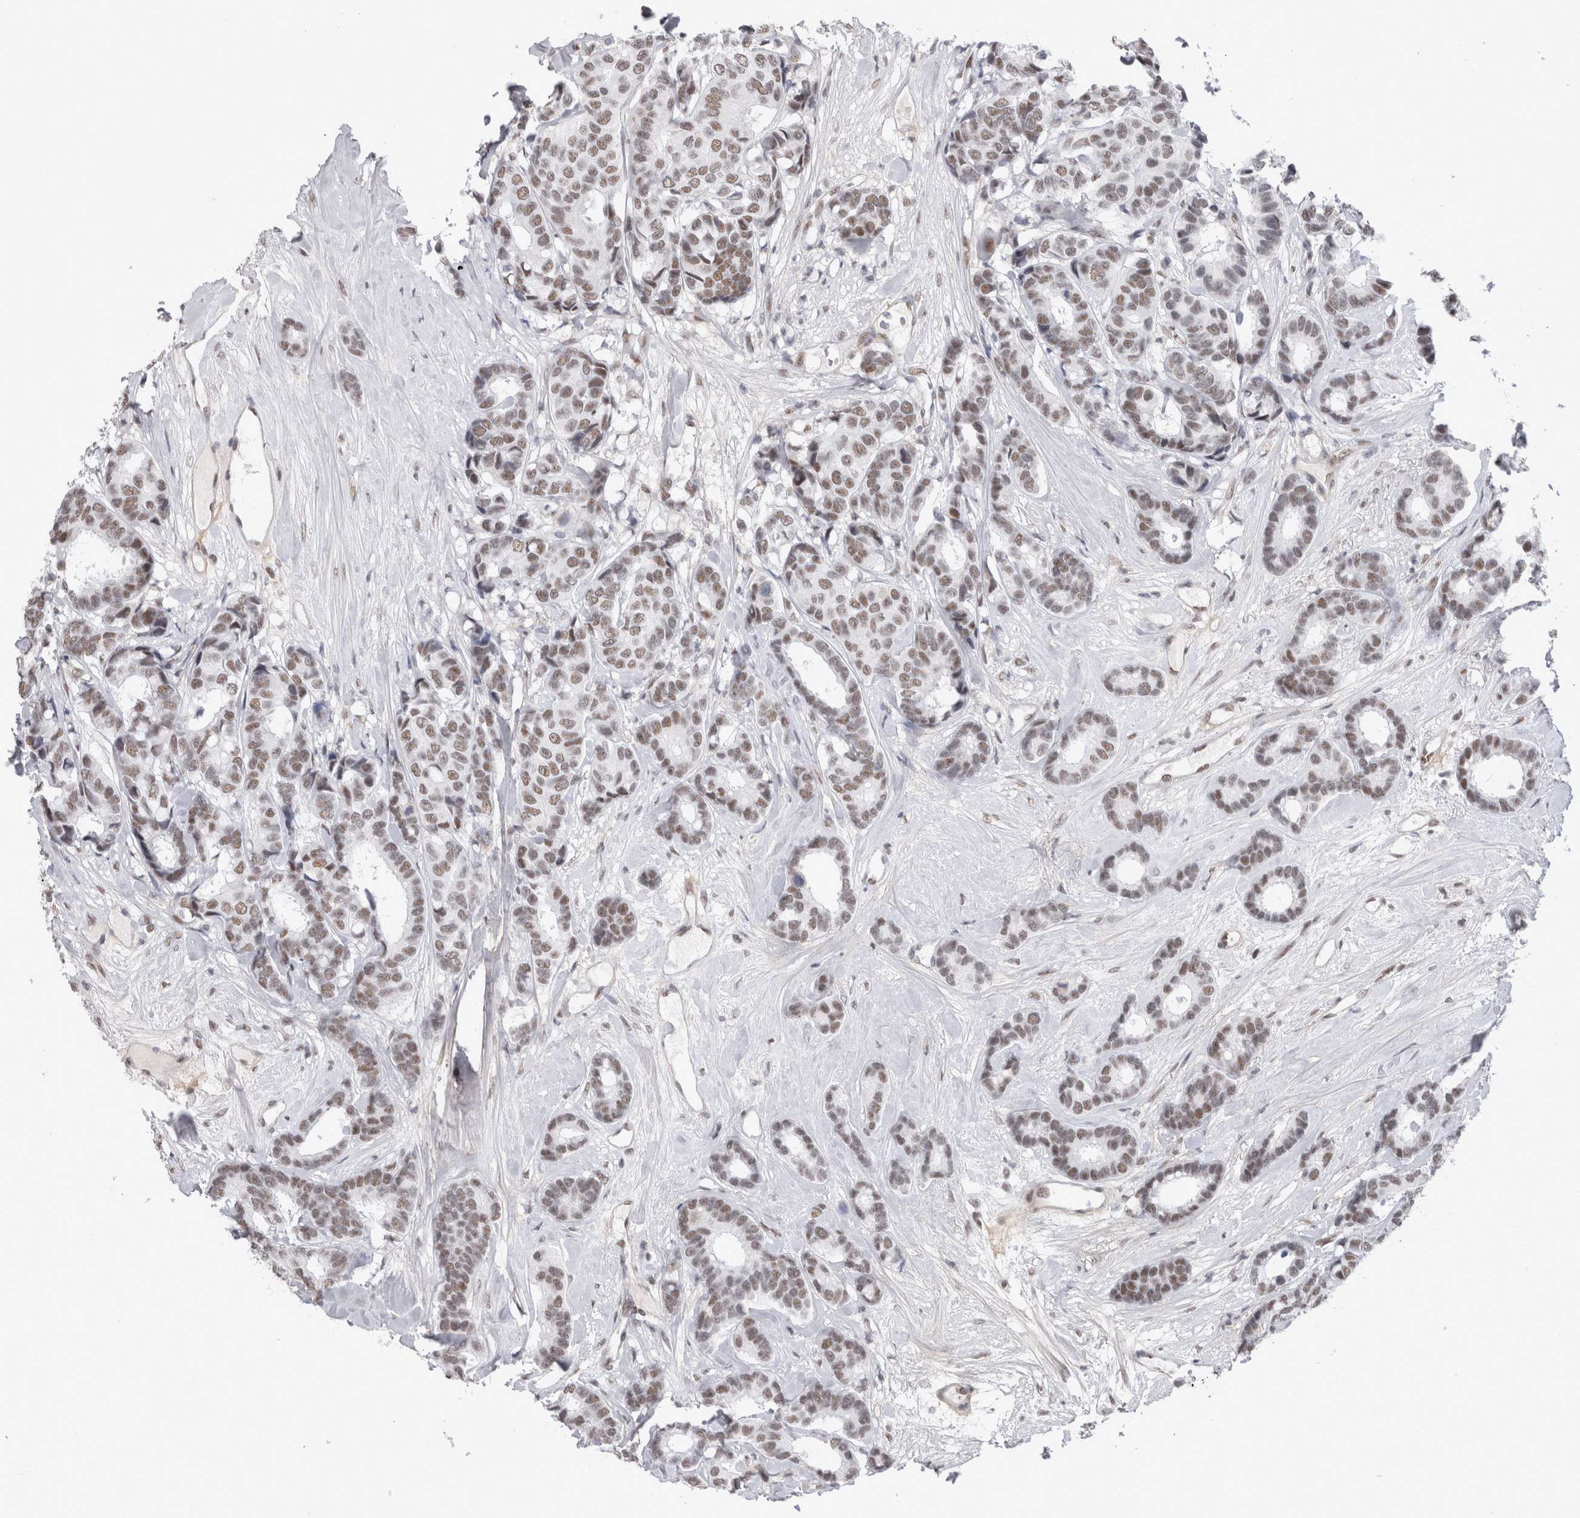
{"staining": {"intensity": "moderate", "quantity": ">75%", "location": "nuclear"}, "tissue": "breast cancer", "cell_type": "Tumor cells", "image_type": "cancer", "snomed": [{"axis": "morphology", "description": "Duct carcinoma"}, {"axis": "topography", "description": "Breast"}], "caption": "The histopathology image reveals immunohistochemical staining of breast infiltrating ductal carcinoma. There is moderate nuclear positivity is present in about >75% of tumor cells. The protein is stained brown, and the nuclei are stained in blue (DAB IHC with brightfield microscopy, high magnification).", "gene": "API5", "patient": {"sex": "female", "age": 87}}